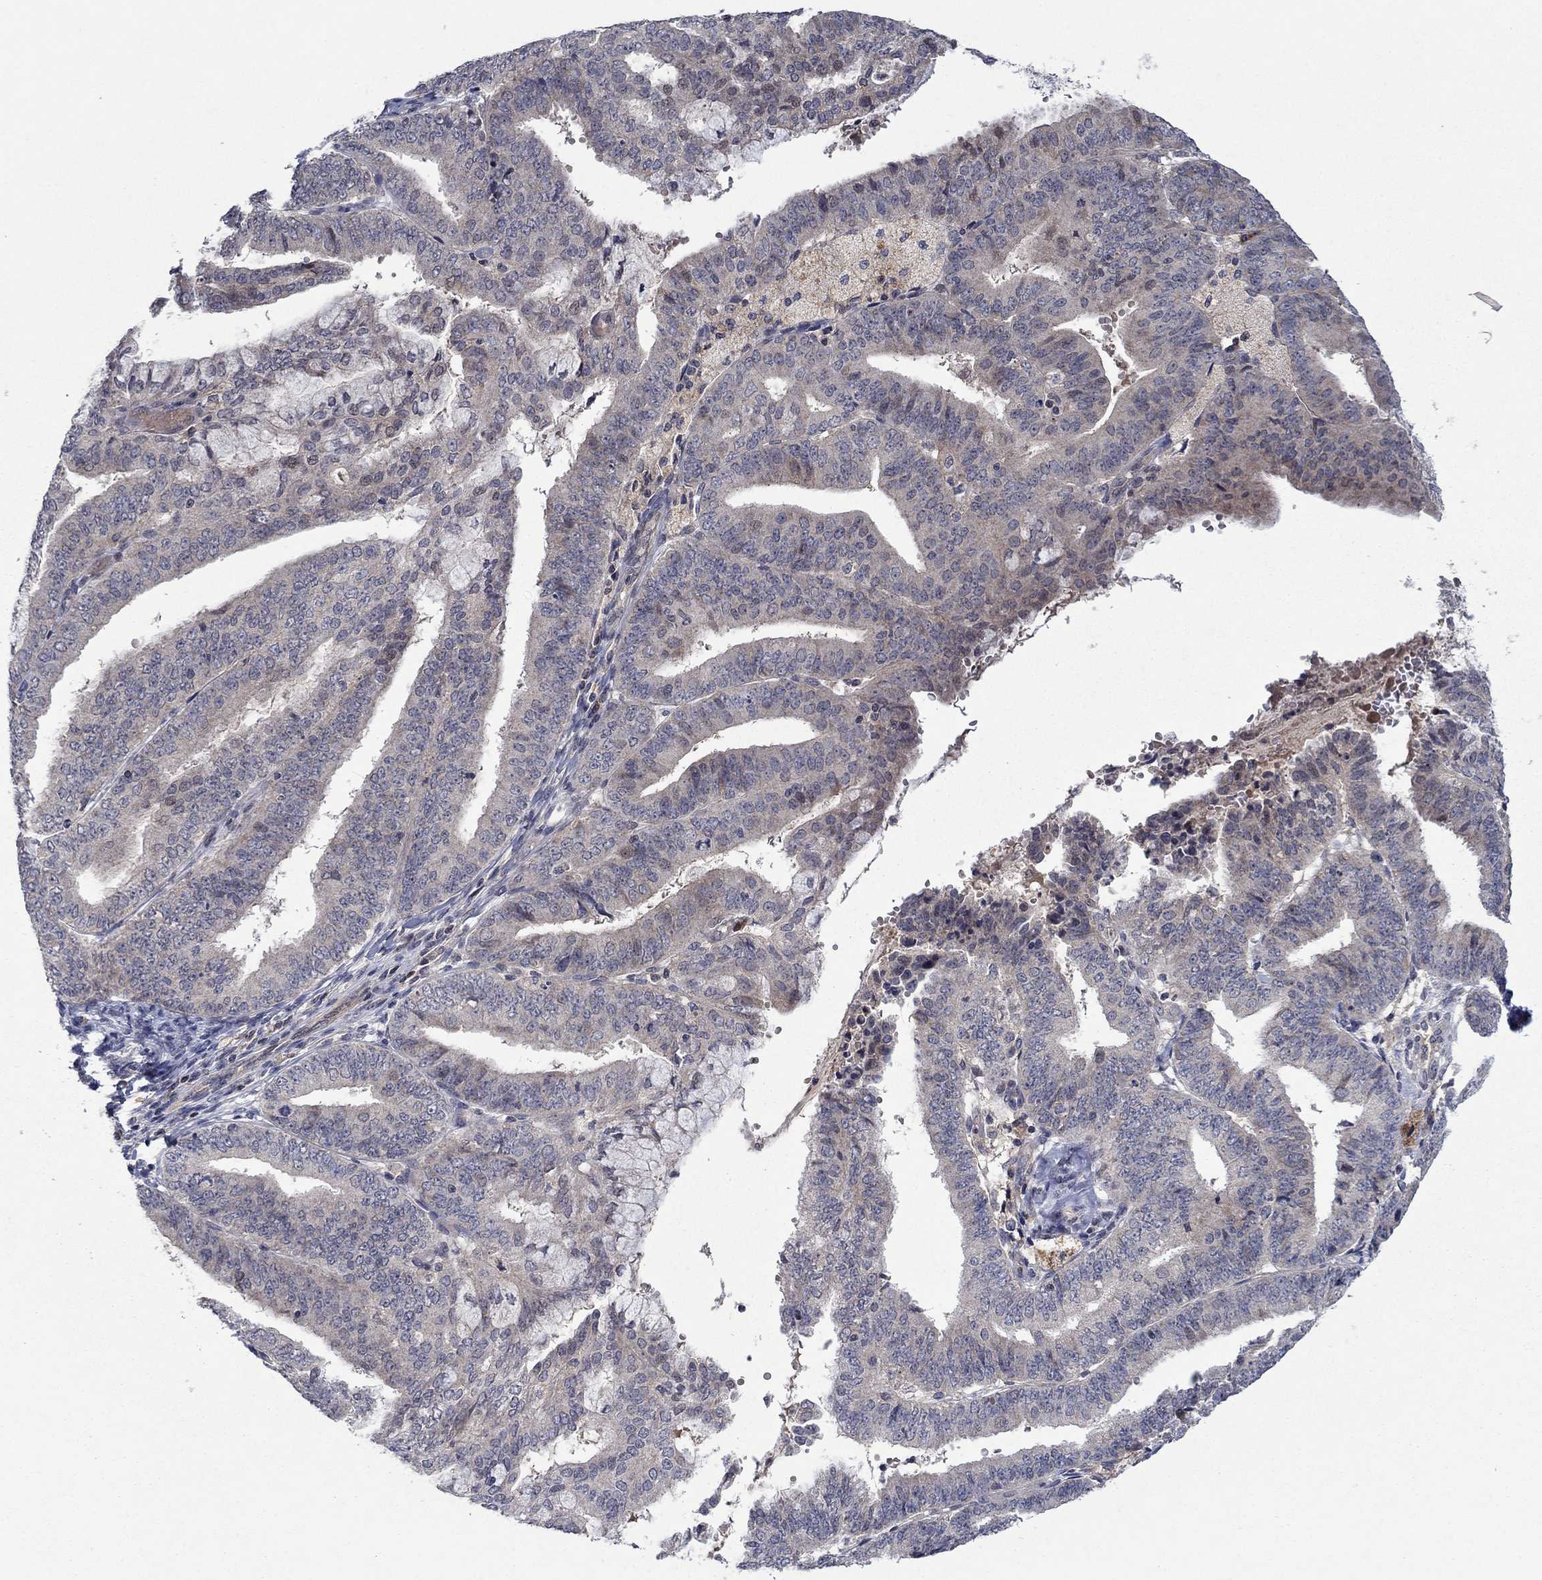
{"staining": {"intensity": "negative", "quantity": "none", "location": "none"}, "tissue": "endometrial cancer", "cell_type": "Tumor cells", "image_type": "cancer", "snomed": [{"axis": "morphology", "description": "Adenocarcinoma, NOS"}, {"axis": "topography", "description": "Endometrium"}], "caption": "Protein analysis of endometrial cancer exhibits no significant expression in tumor cells.", "gene": "IL4", "patient": {"sex": "female", "age": 63}}